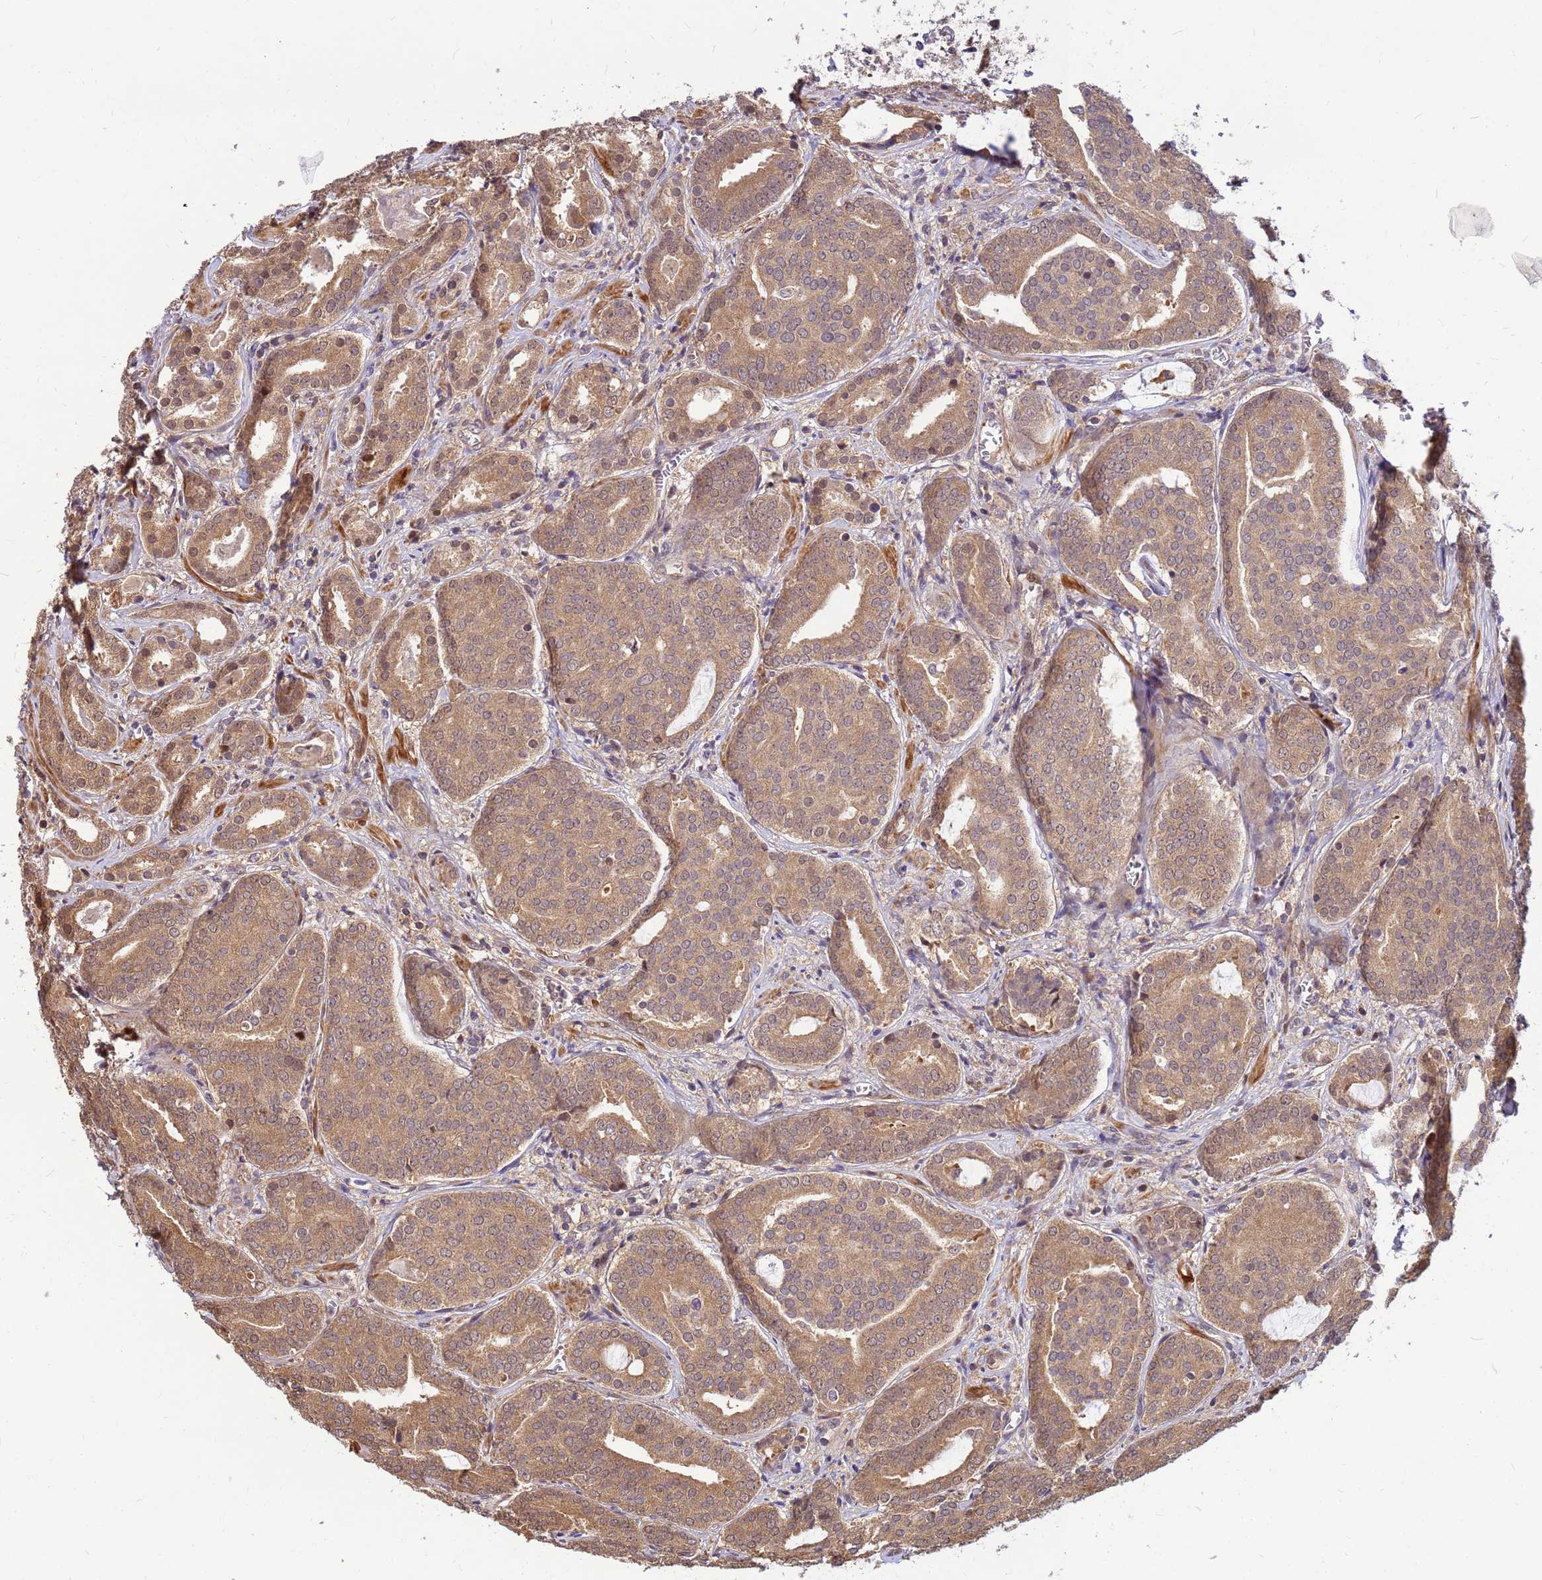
{"staining": {"intensity": "moderate", "quantity": ">75%", "location": "cytoplasmic/membranous"}, "tissue": "prostate cancer", "cell_type": "Tumor cells", "image_type": "cancer", "snomed": [{"axis": "morphology", "description": "Adenocarcinoma, High grade"}, {"axis": "topography", "description": "Prostate"}], "caption": "Immunohistochemical staining of prostate cancer demonstrates moderate cytoplasmic/membranous protein positivity in about >75% of tumor cells.", "gene": "DUS4L", "patient": {"sex": "male", "age": 55}}